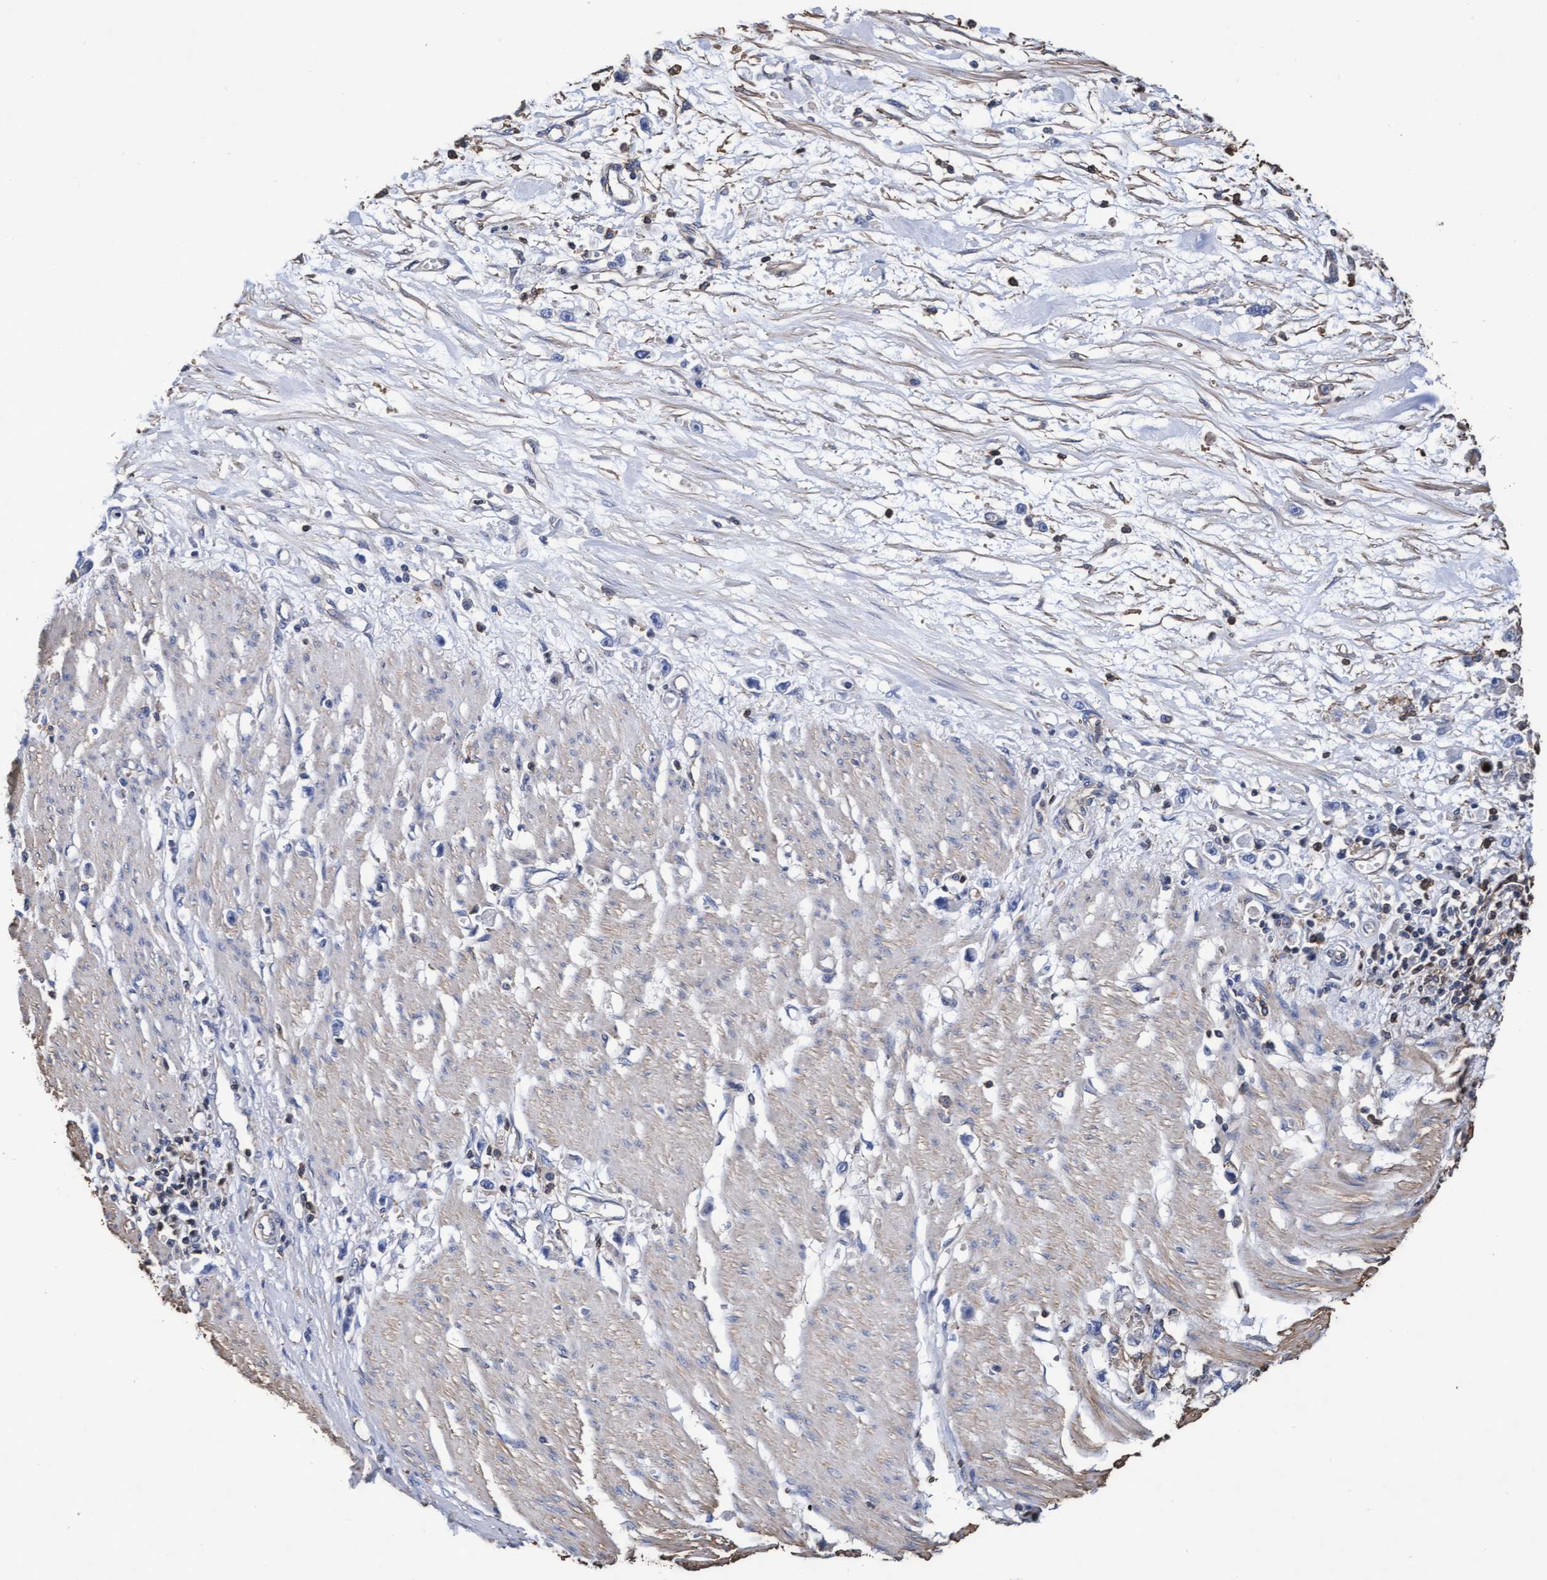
{"staining": {"intensity": "negative", "quantity": "none", "location": "none"}, "tissue": "stomach cancer", "cell_type": "Tumor cells", "image_type": "cancer", "snomed": [{"axis": "morphology", "description": "Adenocarcinoma, NOS"}, {"axis": "topography", "description": "Stomach"}], "caption": "This image is of stomach cancer (adenocarcinoma) stained with immunohistochemistry (IHC) to label a protein in brown with the nuclei are counter-stained blue. There is no expression in tumor cells.", "gene": "GRHPR", "patient": {"sex": "female", "age": 59}}